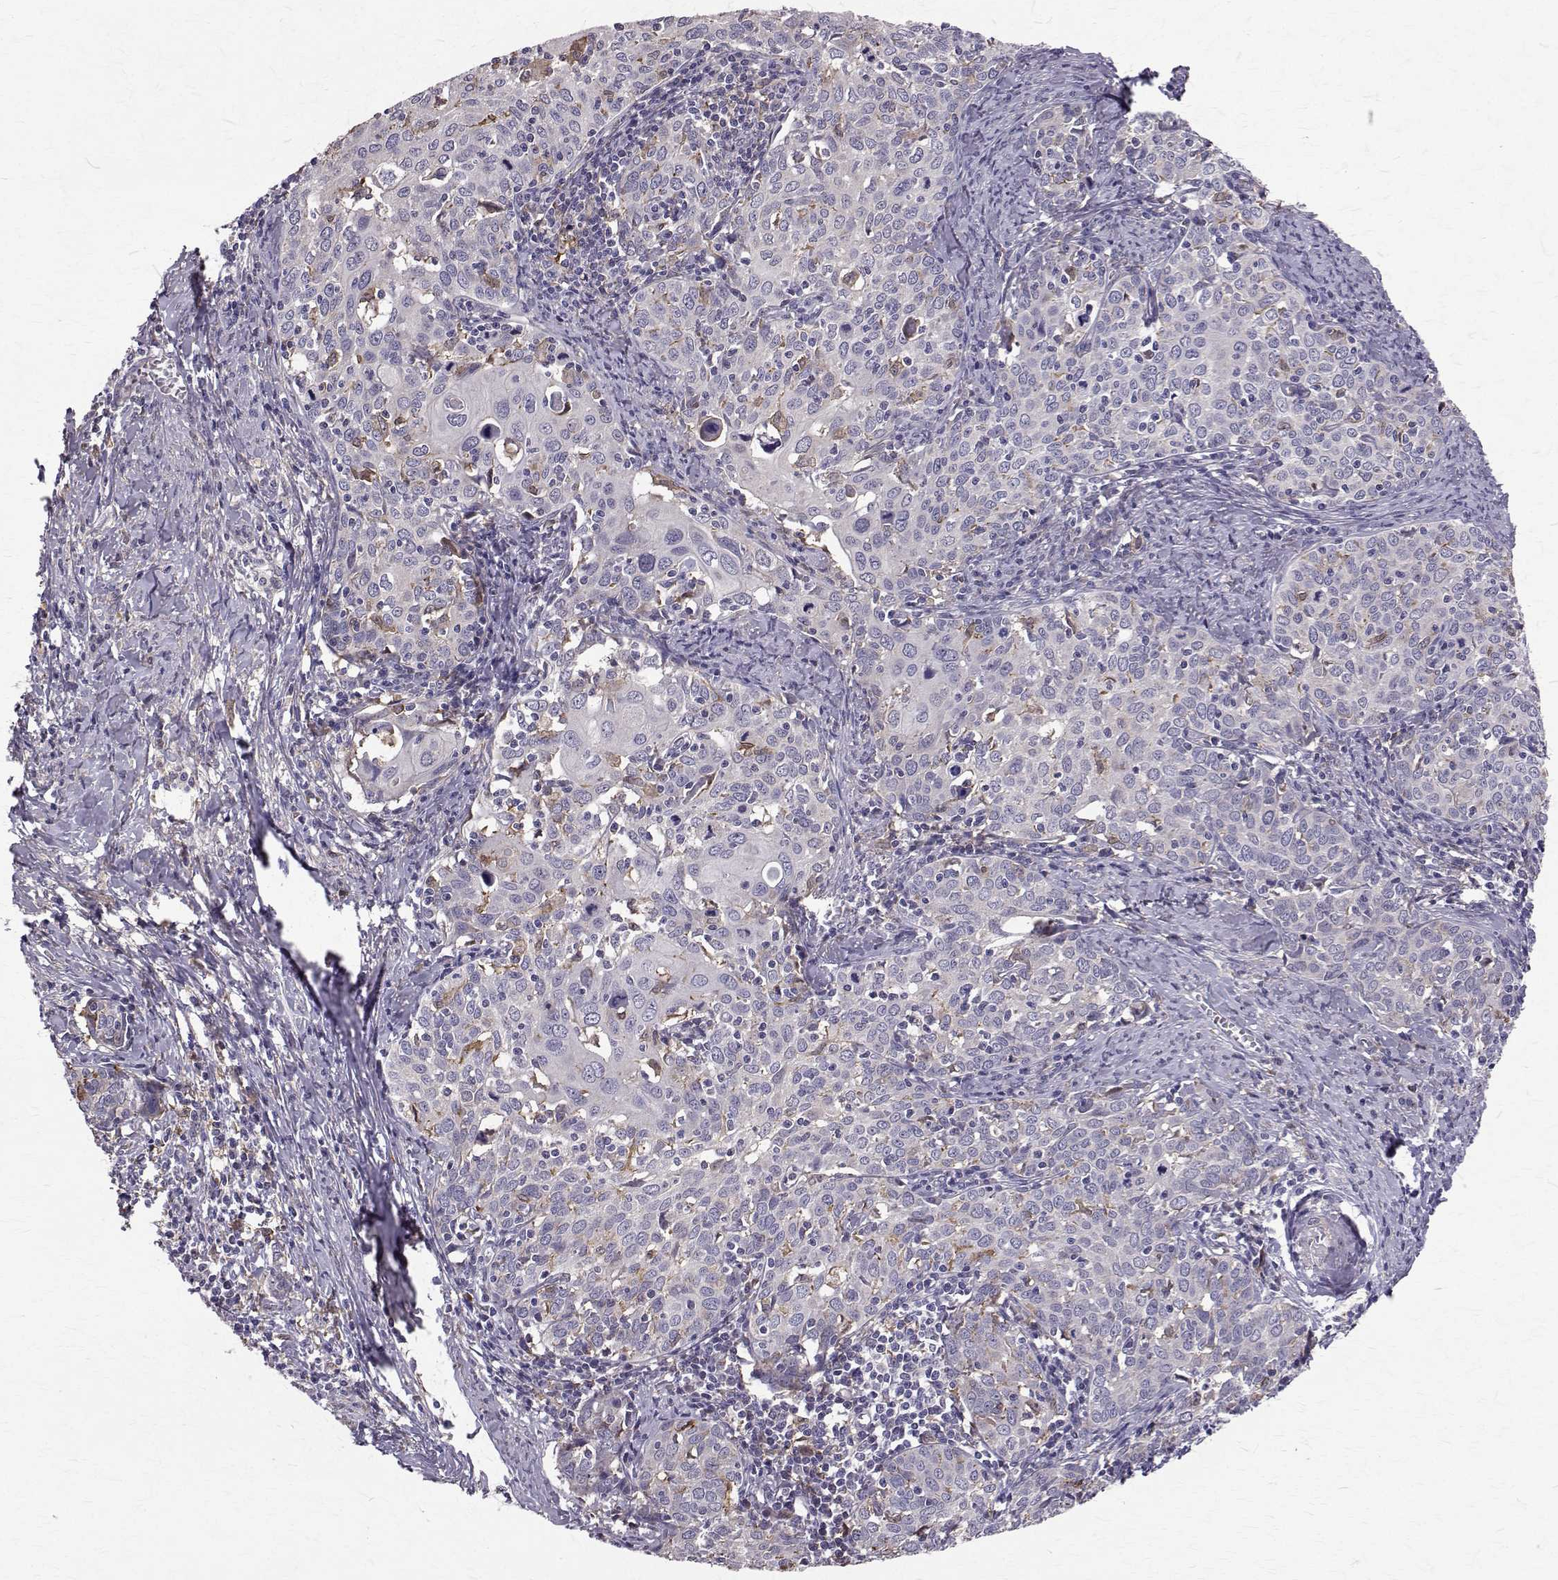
{"staining": {"intensity": "weak", "quantity": "<25%", "location": "cytoplasmic/membranous"}, "tissue": "cervical cancer", "cell_type": "Tumor cells", "image_type": "cancer", "snomed": [{"axis": "morphology", "description": "Squamous cell carcinoma, NOS"}, {"axis": "topography", "description": "Cervix"}], "caption": "Immunohistochemical staining of human squamous cell carcinoma (cervical) demonstrates no significant expression in tumor cells.", "gene": "CCDC89", "patient": {"sex": "female", "age": 62}}